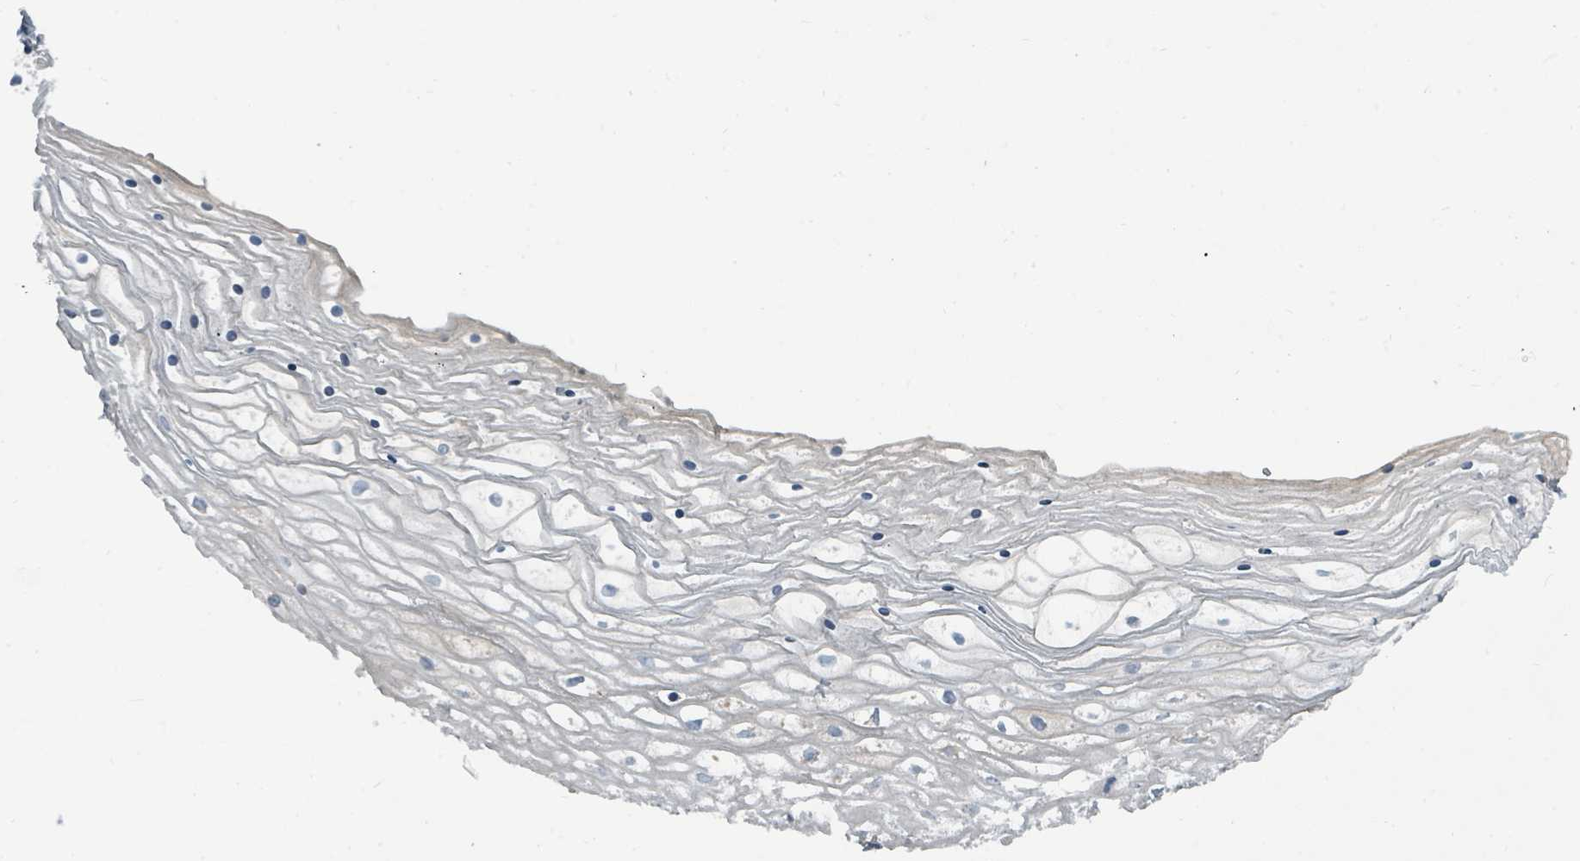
{"staining": {"intensity": "negative", "quantity": "none", "location": "none"}, "tissue": "vagina", "cell_type": "Squamous epithelial cells", "image_type": "normal", "snomed": [{"axis": "morphology", "description": "Normal tissue, NOS"}, {"axis": "topography", "description": "Vagina"}], "caption": "This is an IHC histopathology image of normal human vagina. There is no expression in squamous epithelial cells.", "gene": "SLC44A5", "patient": {"sex": "female", "age": 59}}